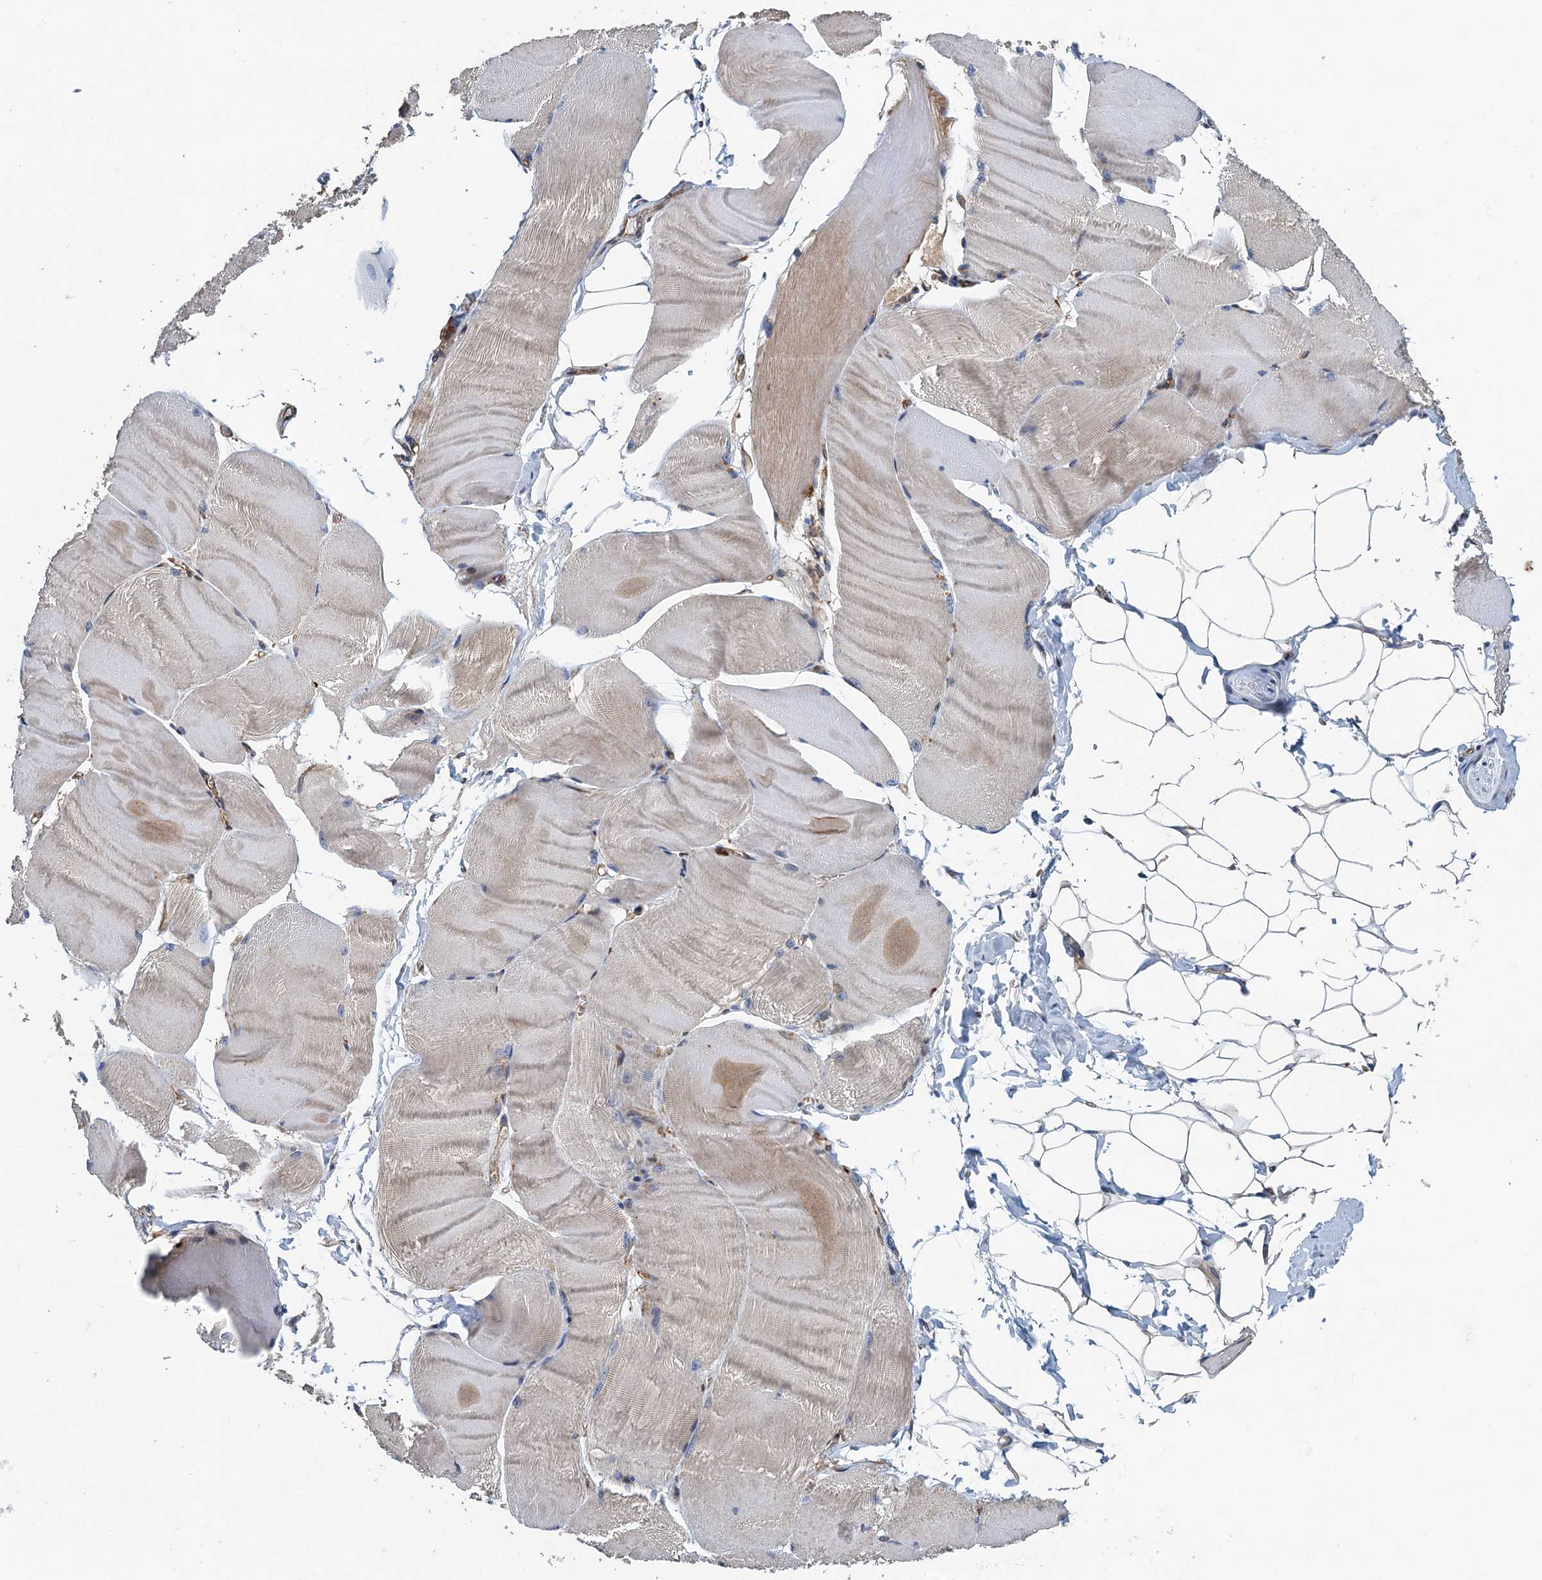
{"staining": {"intensity": "weak", "quantity": "25%-75%", "location": "cytoplasmic/membranous"}, "tissue": "skeletal muscle", "cell_type": "Myocytes", "image_type": "normal", "snomed": [{"axis": "morphology", "description": "Normal tissue, NOS"}, {"axis": "morphology", "description": "Basal cell carcinoma"}, {"axis": "topography", "description": "Skeletal muscle"}], "caption": "Weak cytoplasmic/membranous staining for a protein is identified in approximately 25%-75% of myocytes of normal skeletal muscle using immunohistochemistry.", "gene": "RSAD2", "patient": {"sex": "female", "age": 64}}